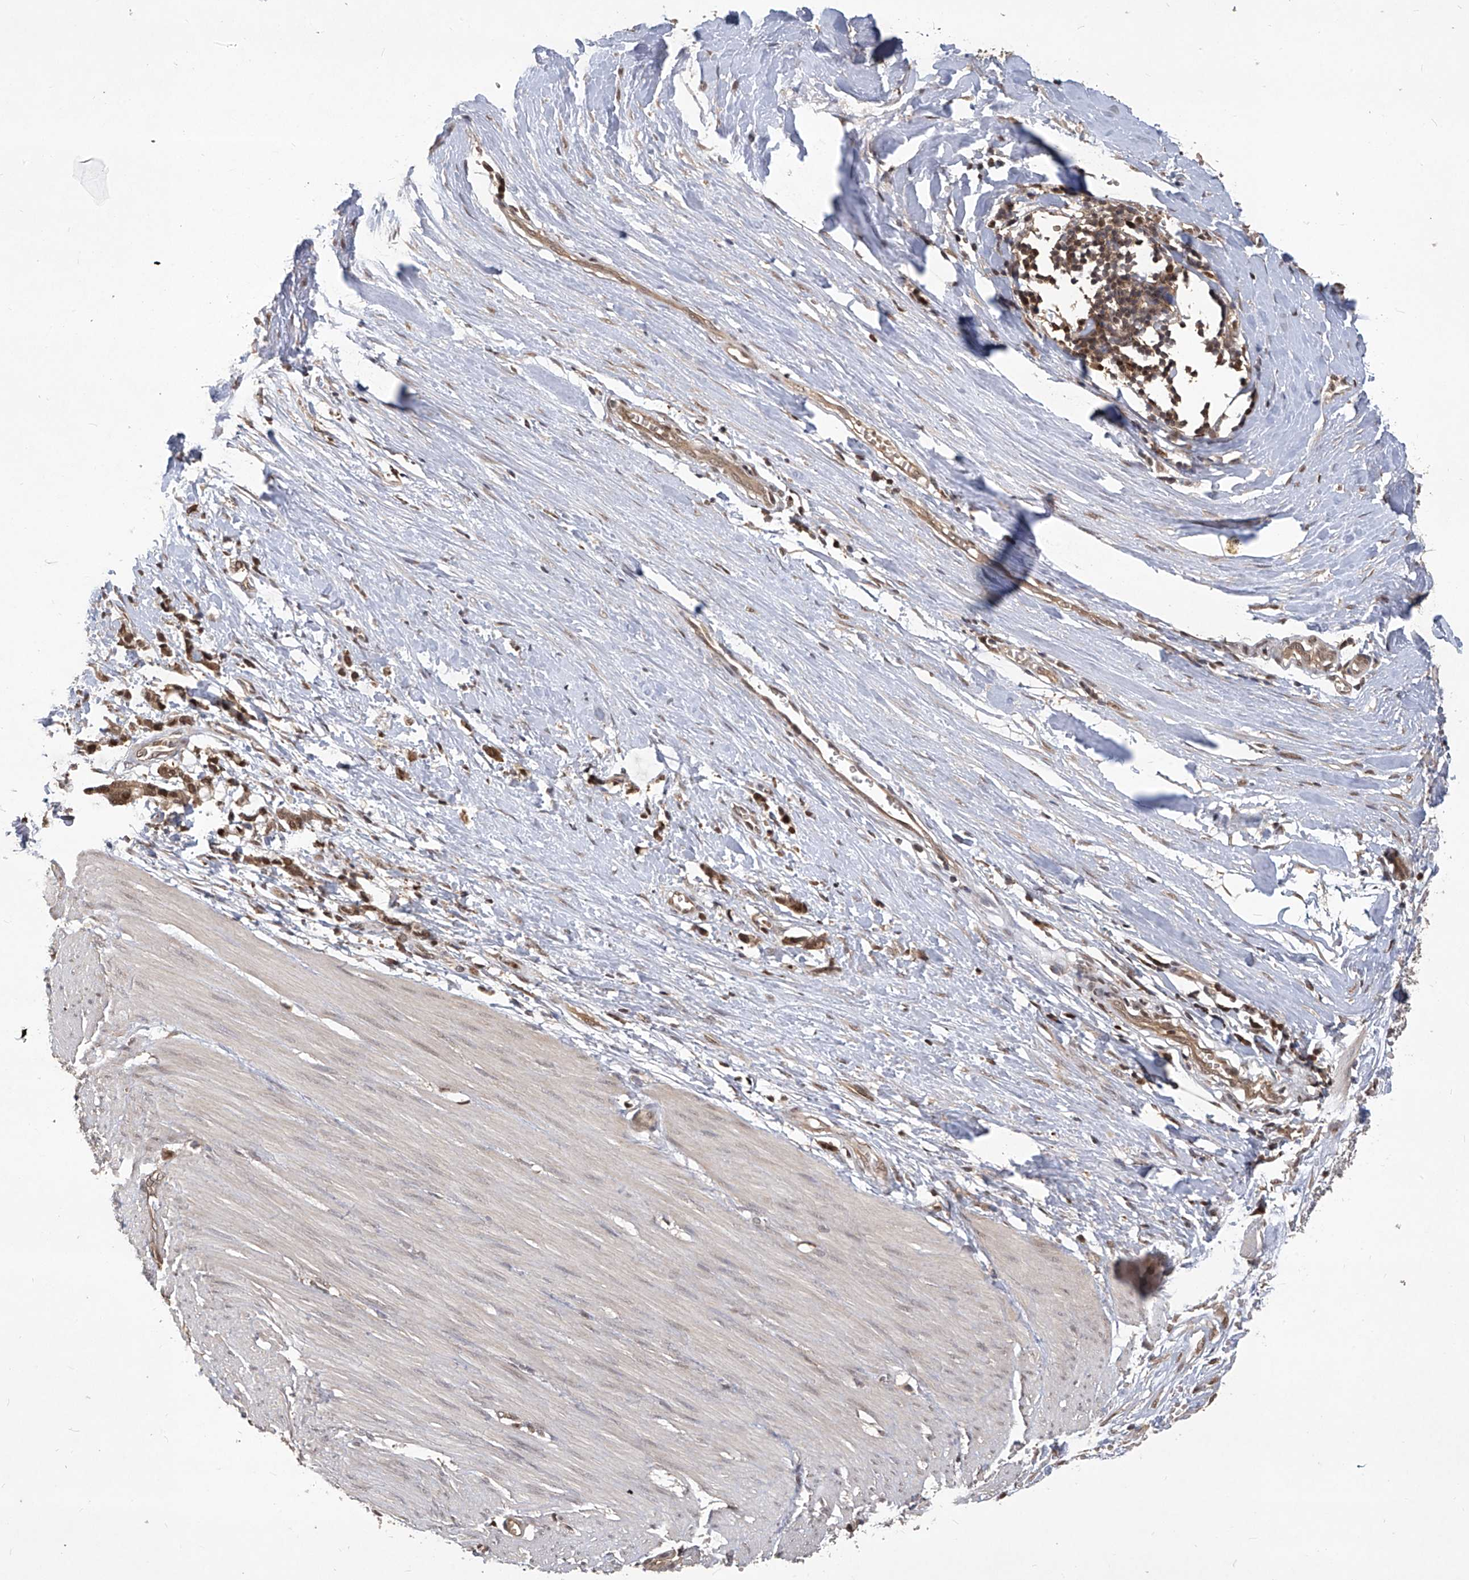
{"staining": {"intensity": "negative", "quantity": "none", "location": "none"}, "tissue": "smooth muscle", "cell_type": "Smooth muscle cells", "image_type": "normal", "snomed": [{"axis": "morphology", "description": "Normal tissue, NOS"}, {"axis": "morphology", "description": "Adenocarcinoma, NOS"}, {"axis": "topography", "description": "Colon"}, {"axis": "topography", "description": "Peripheral nerve tissue"}], "caption": "Protein analysis of unremarkable smooth muscle reveals no significant expression in smooth muscle cells.", "gene": "PSMB1", "patient": {"sex": "male", "age": 14}}